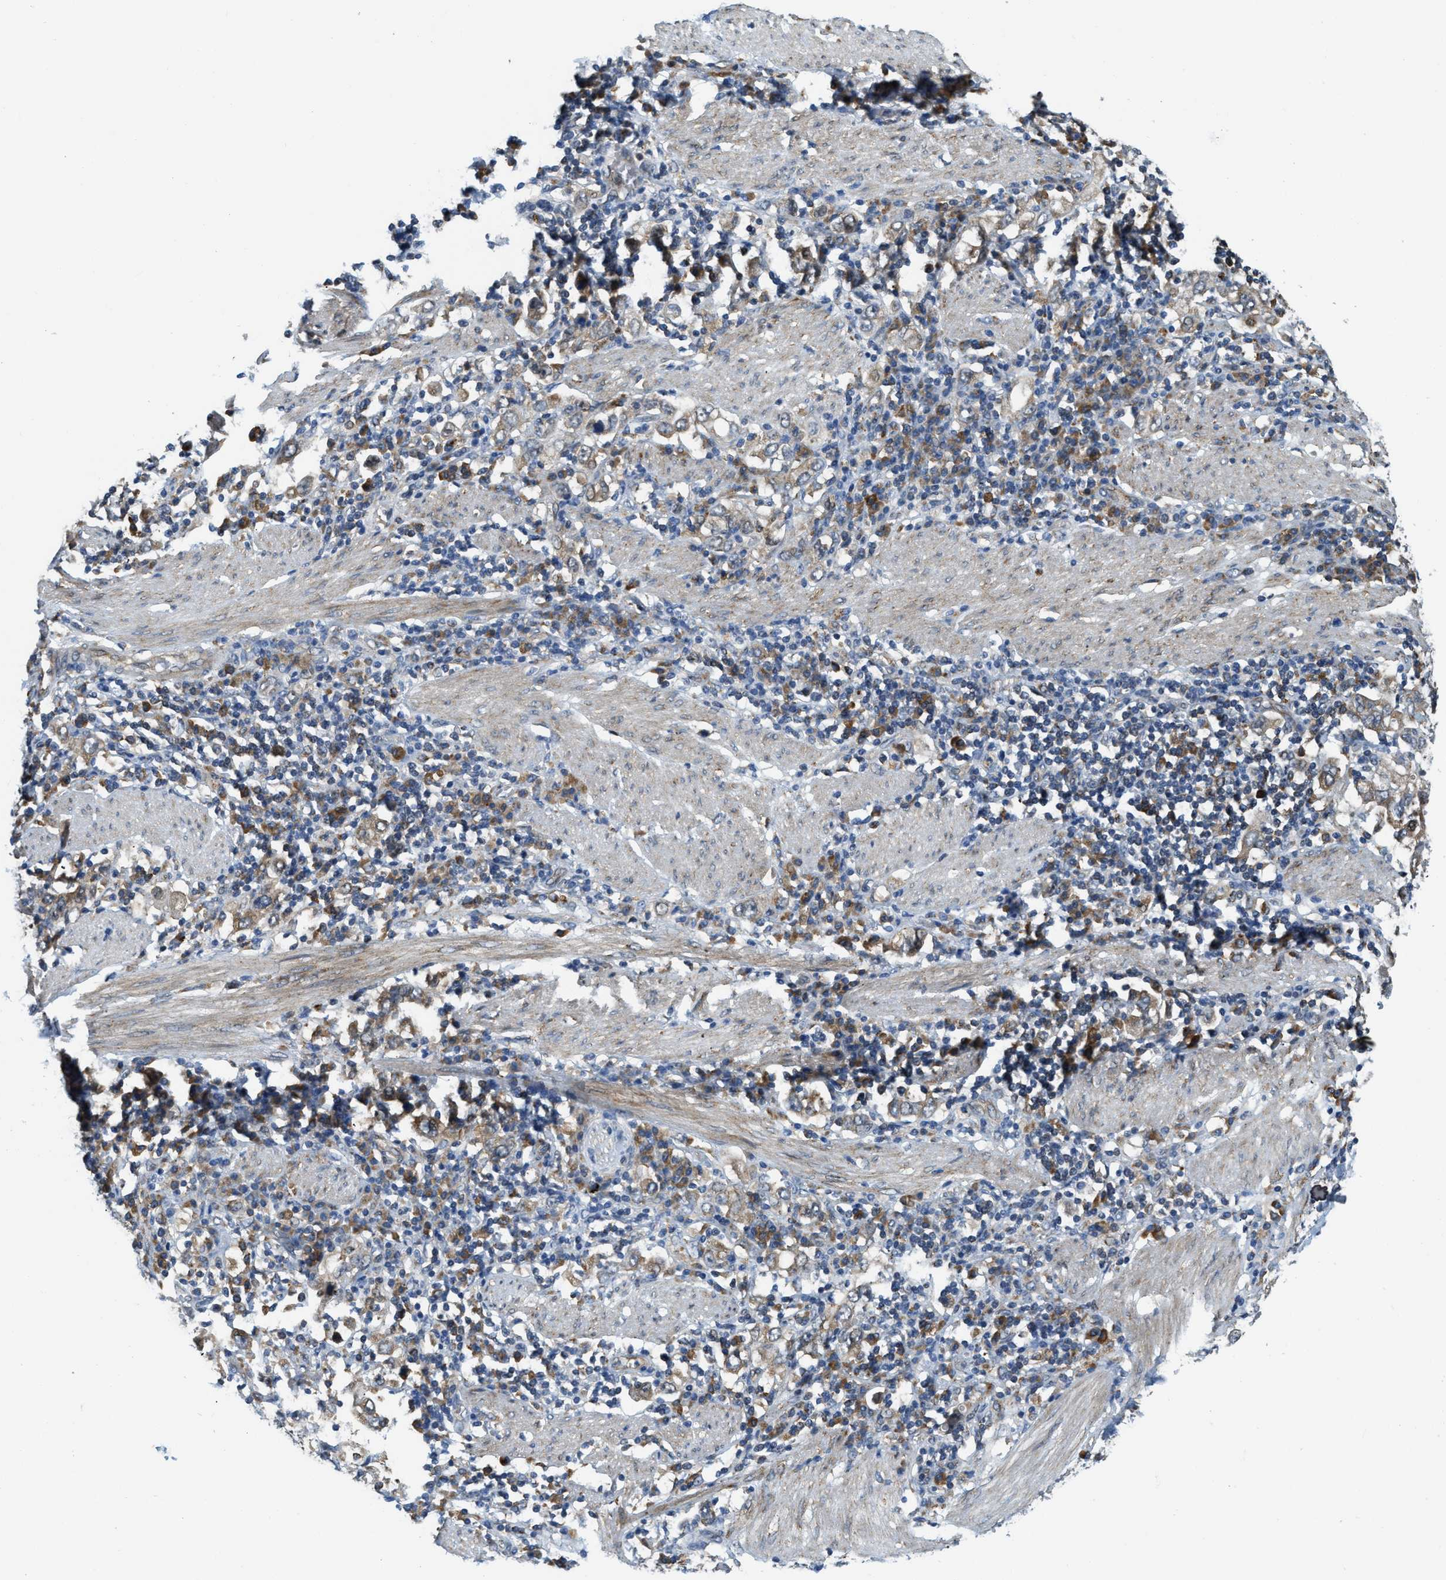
{"staining": {"intensity": "moderate", "quantity": "25%-75%", "location": "cytoplasmic/membranous"}, "tissue": "stomach cancer", "cell_type": "Tumor cells", "image_type": "cancer", "snomed": [{"axis": "morphology", "description": "Adenocarcinoma, NOS"}, {"axis": "topography", "description": "Stomach, upper"}], "caption": "DAB (3,3'-diaminobenzidine) immunohistochemical staining of stomach cancer exhibits moderate cytoplasmic/membranous protein staining in approximately 25%-75% of tumor cells.", "gene": "STARD3NL", "patient": {"sex": "male", "age": 62}}